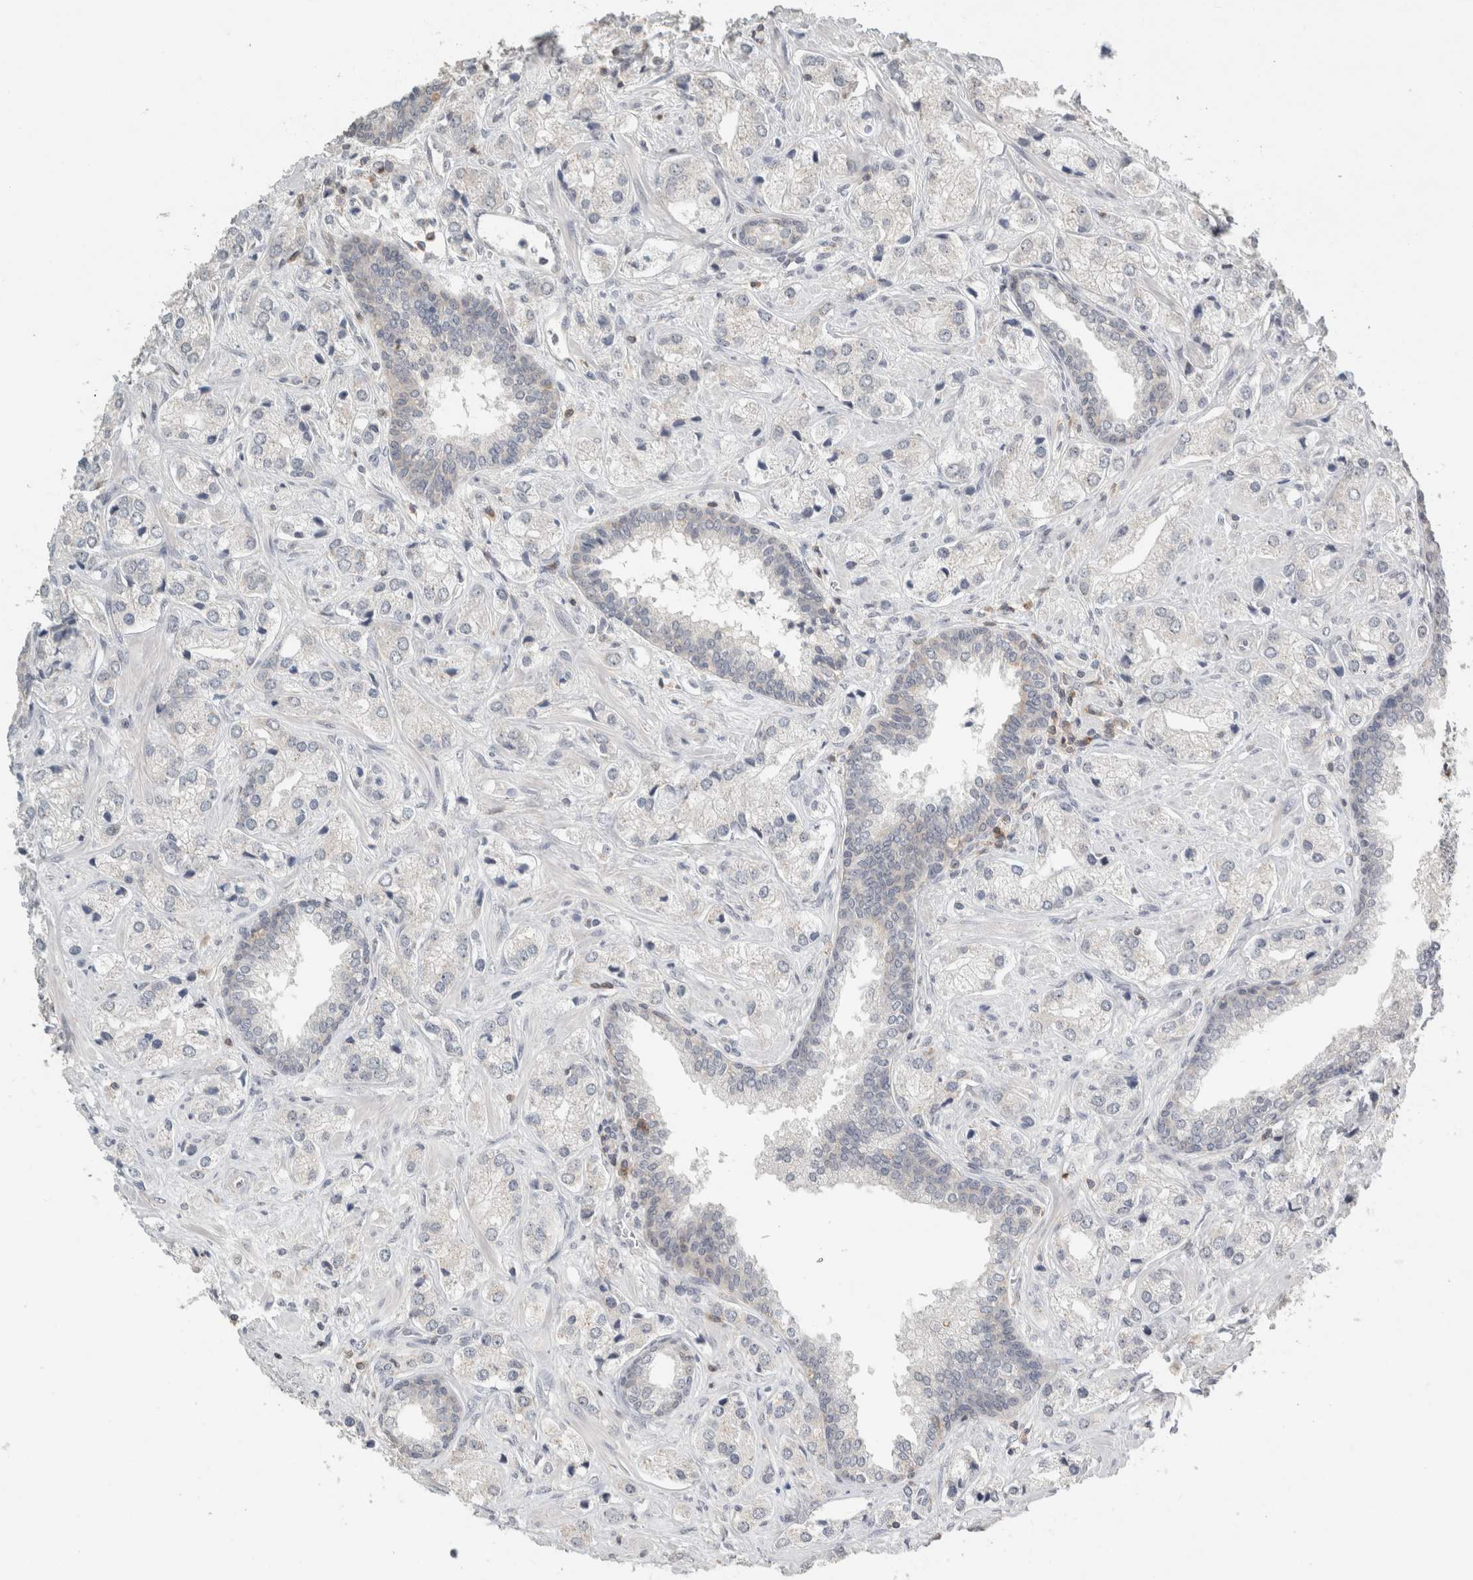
{"staining": {"intensity": "negative", "quantity": "none", "location": "none"}, "tissue": "prostate cancer", "cell_type": "Tumor cells", "image_type": "cancer", "snomed": [{"axis": "morphology", "description": "Adenocarcinoma, High grade"}, {"axis": "topography", "description": "Prostate"}], "caption": "Tumor cells are negative for brown protein staining in high-grade adenocarcinoma (prostate). (DAB IHC, high magnification).", "gene": "TRAT1", "patient": {"sex": "male", "age": 66}}